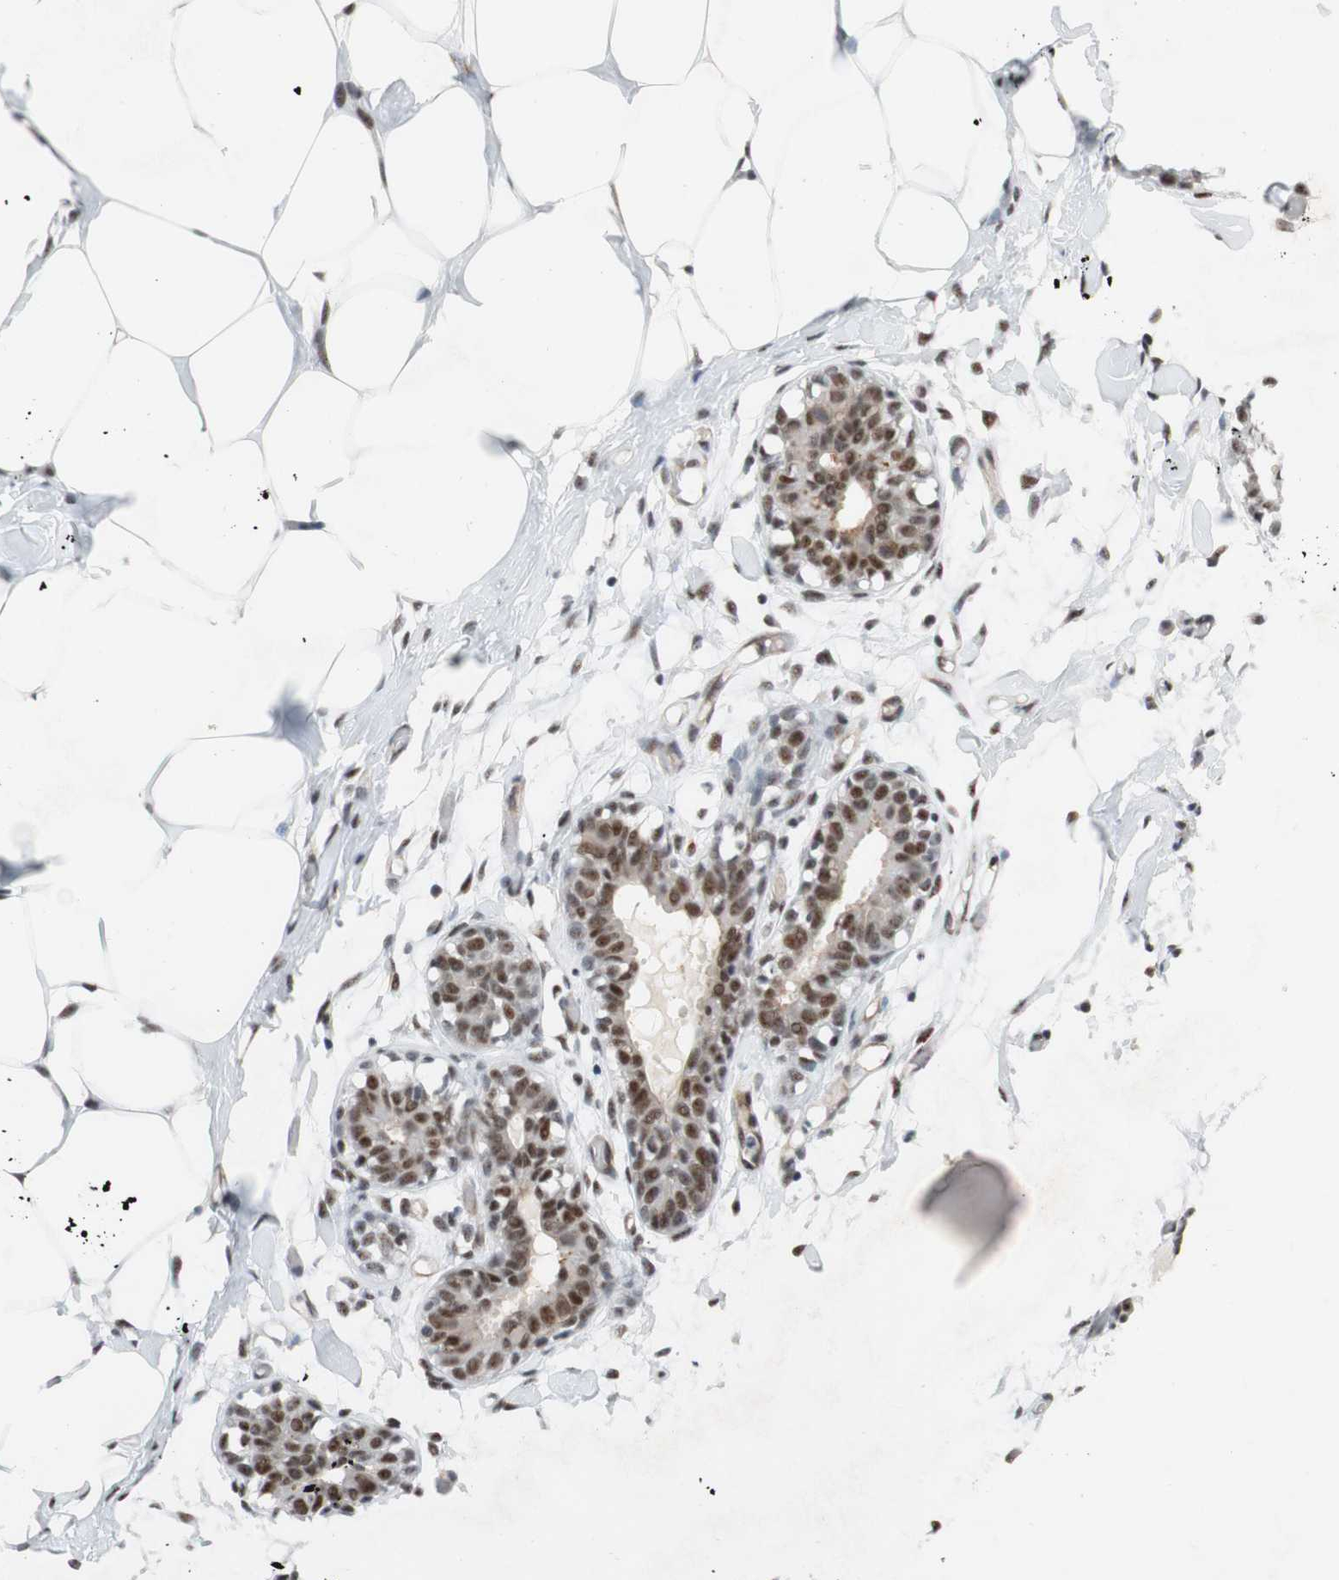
{"staining": {"intensity": "weak", "quantity": ">75%", "location": "nuclear"}, "tissue": "adipose tissue", "cell_type": "Adipocytes", "image_type": "normal", "snomed": [{"axis": "morphology", "description": "Normal tissue, NOS"}, {"axis": "topography", "description": "Breast"}, {"axis": "topography", "description": "Adipose tissue"}], "caption": "Unremarkable adipose tissue was stained to show a protein in brown. There is low levels of weak nuclear staining in approximately >75% of adipocytes.", "gene": "SAP18", "patient": {"sex": "female", "age": 25}}